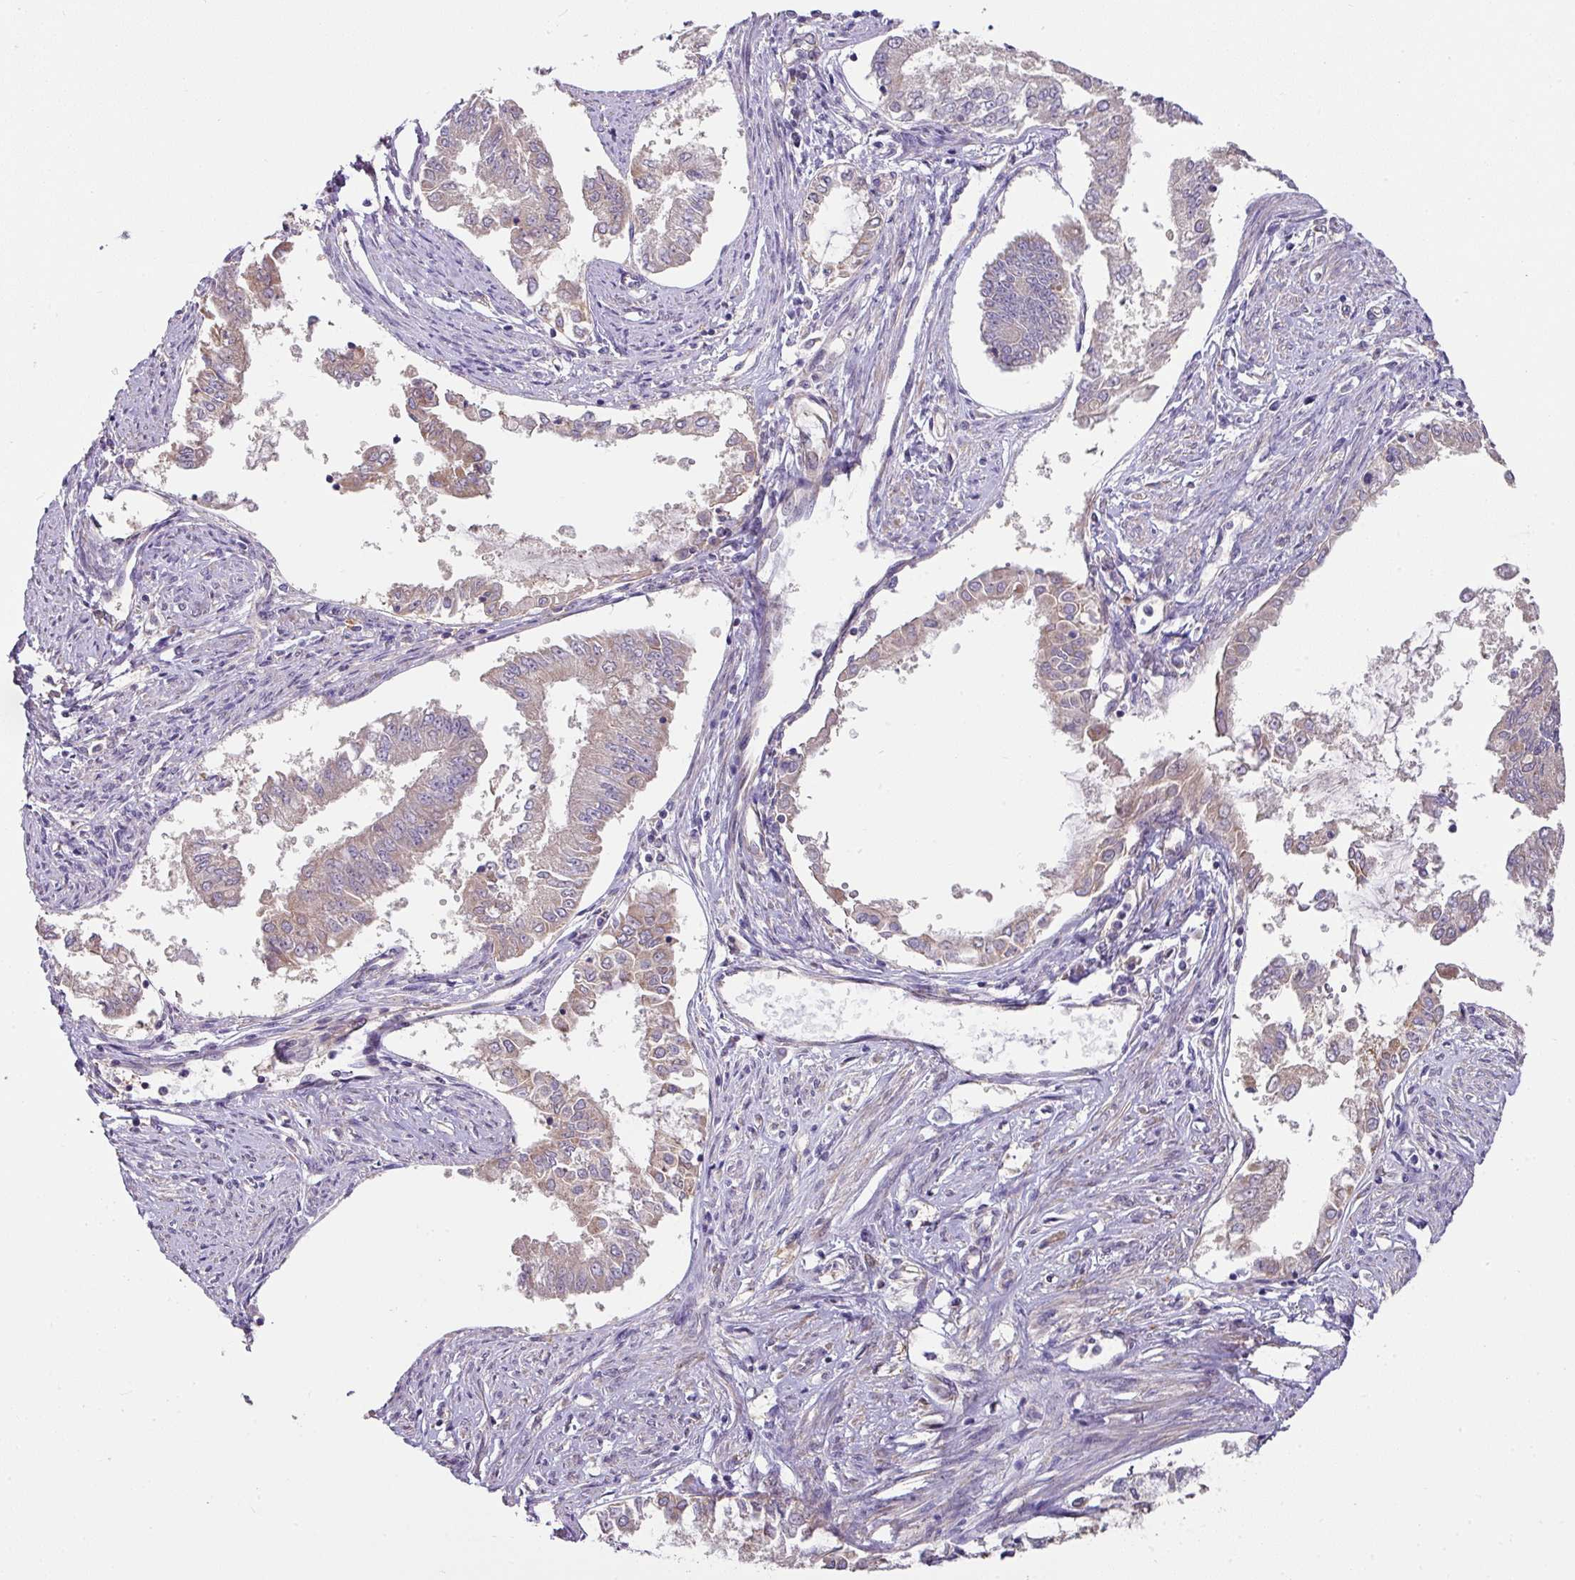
{"staining": {"intensity": "weak", "quantity": "25%-75%", "location": "cytoplasmic/membranous"}, "tissue": "endometrial cancer", "cell_type": "Tumor cells", "image_type": "cancer", "snomed": [{"axis": "morphology", "description": "Adenocarcinoma, NOS"}, {"axis": "topography", "description": "Endometrium"}], "caption": "This image displays immunohistochemistry staining of adenocarcinoma (endometrial), with low weak cytoplasmic/membranous expression in approximately 25%-75% of tumor cells.", "gene": "STK35", "patient": {"sex": "female", "age": 76}}